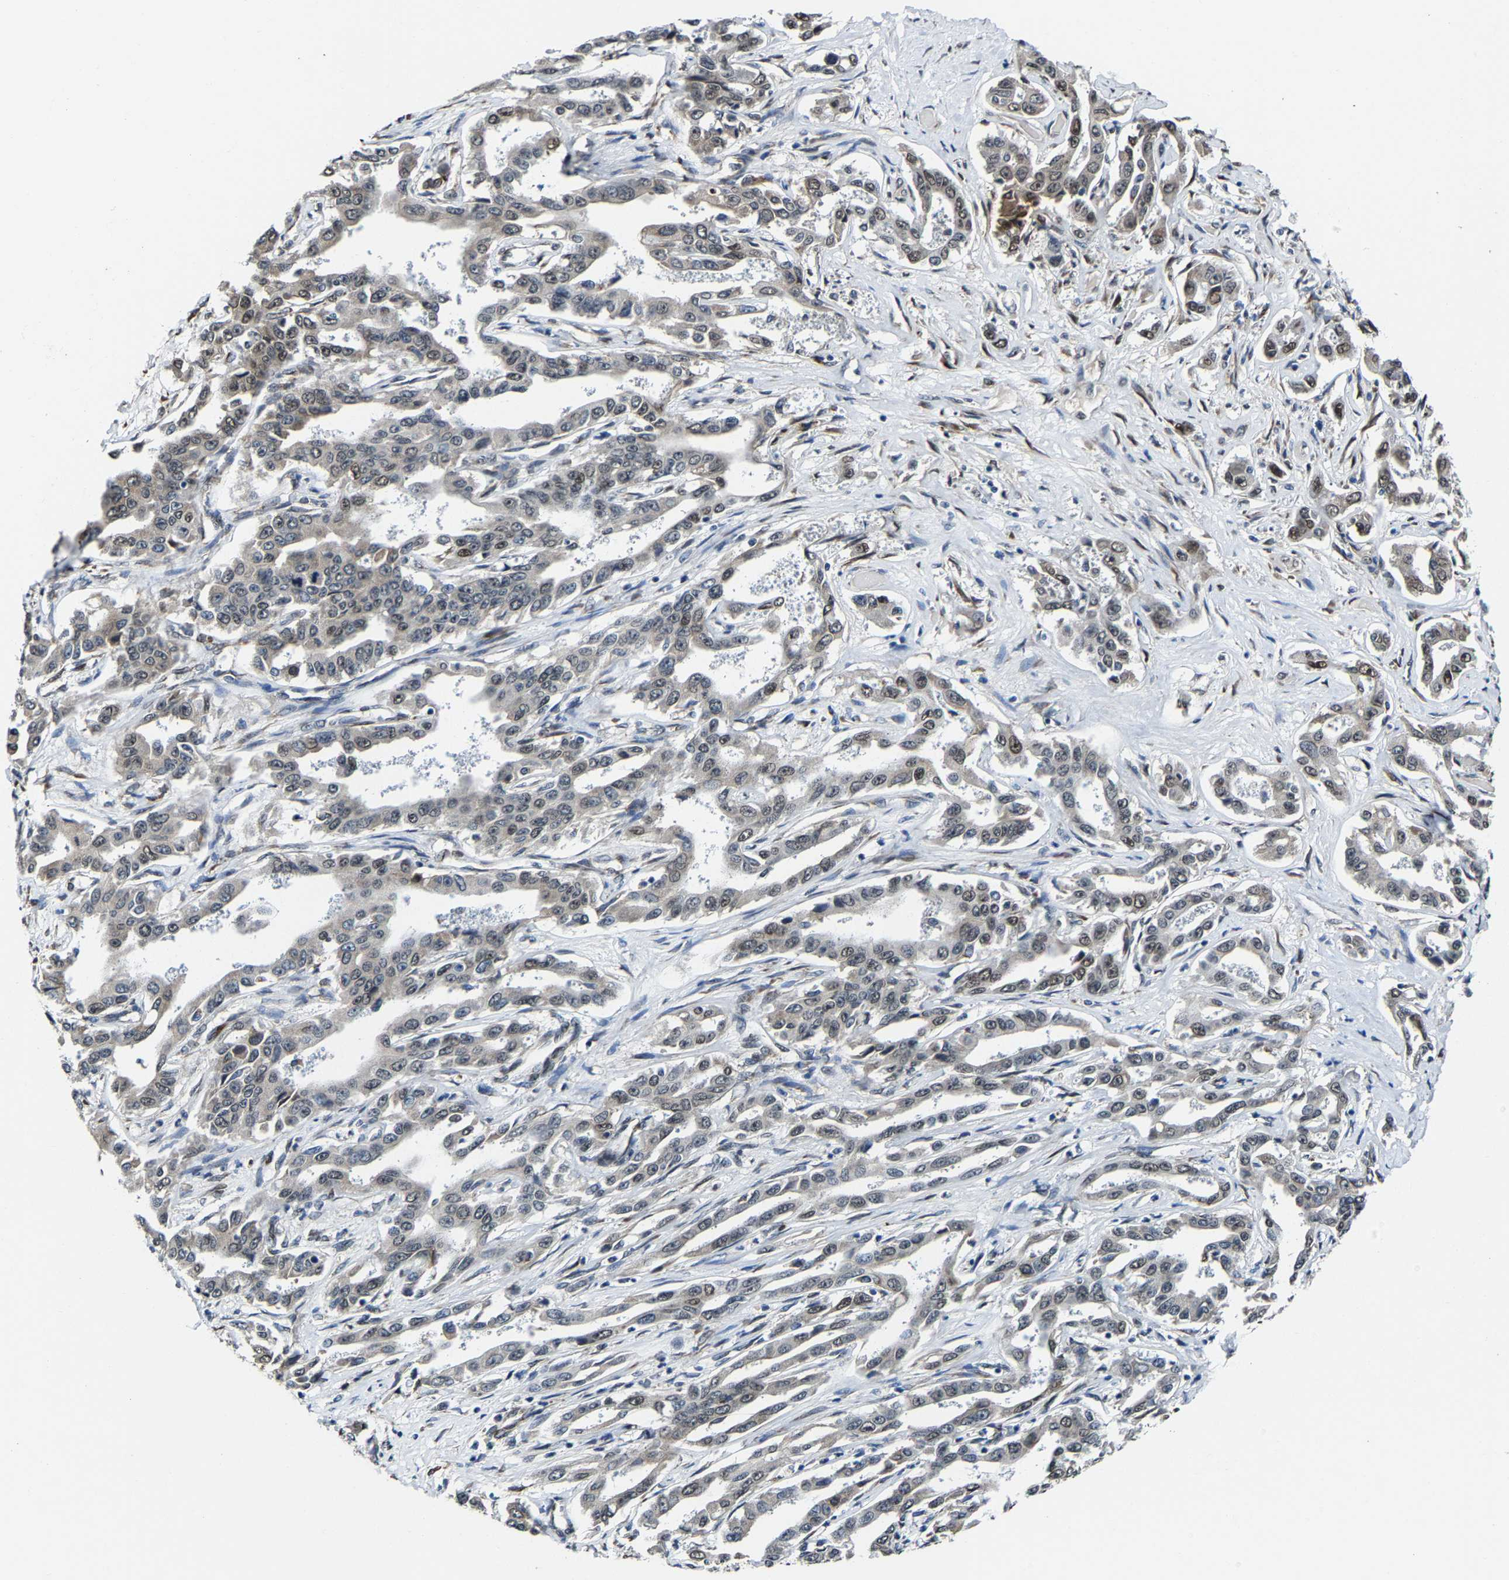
{"staining": {"intensity": "weak", "quantity": "25%-75%", "location": "nuclear"}, "tissue": "liver cancer", "cell_type": "Tumor cells", "image_type": "cancer", "snomed": [{"axis": "morphology", "description": "Cholangiocarcinoma"}, {"axis": "topography", "description": "Liver"}], "caption": "Immunohistochemistry (DAB) staining of liver cholangiocarcinoma reveals weak nuclear protein positivity in about 25%-75% of tumor cells. Using DAB (3,3'-diaminobenzidine) (brown) and hematoxylin (blue) stains, captured at high magnification using brightfield microscopy.", "gene": "METTL1", "patient": {"sex": "male", "age": 59}}